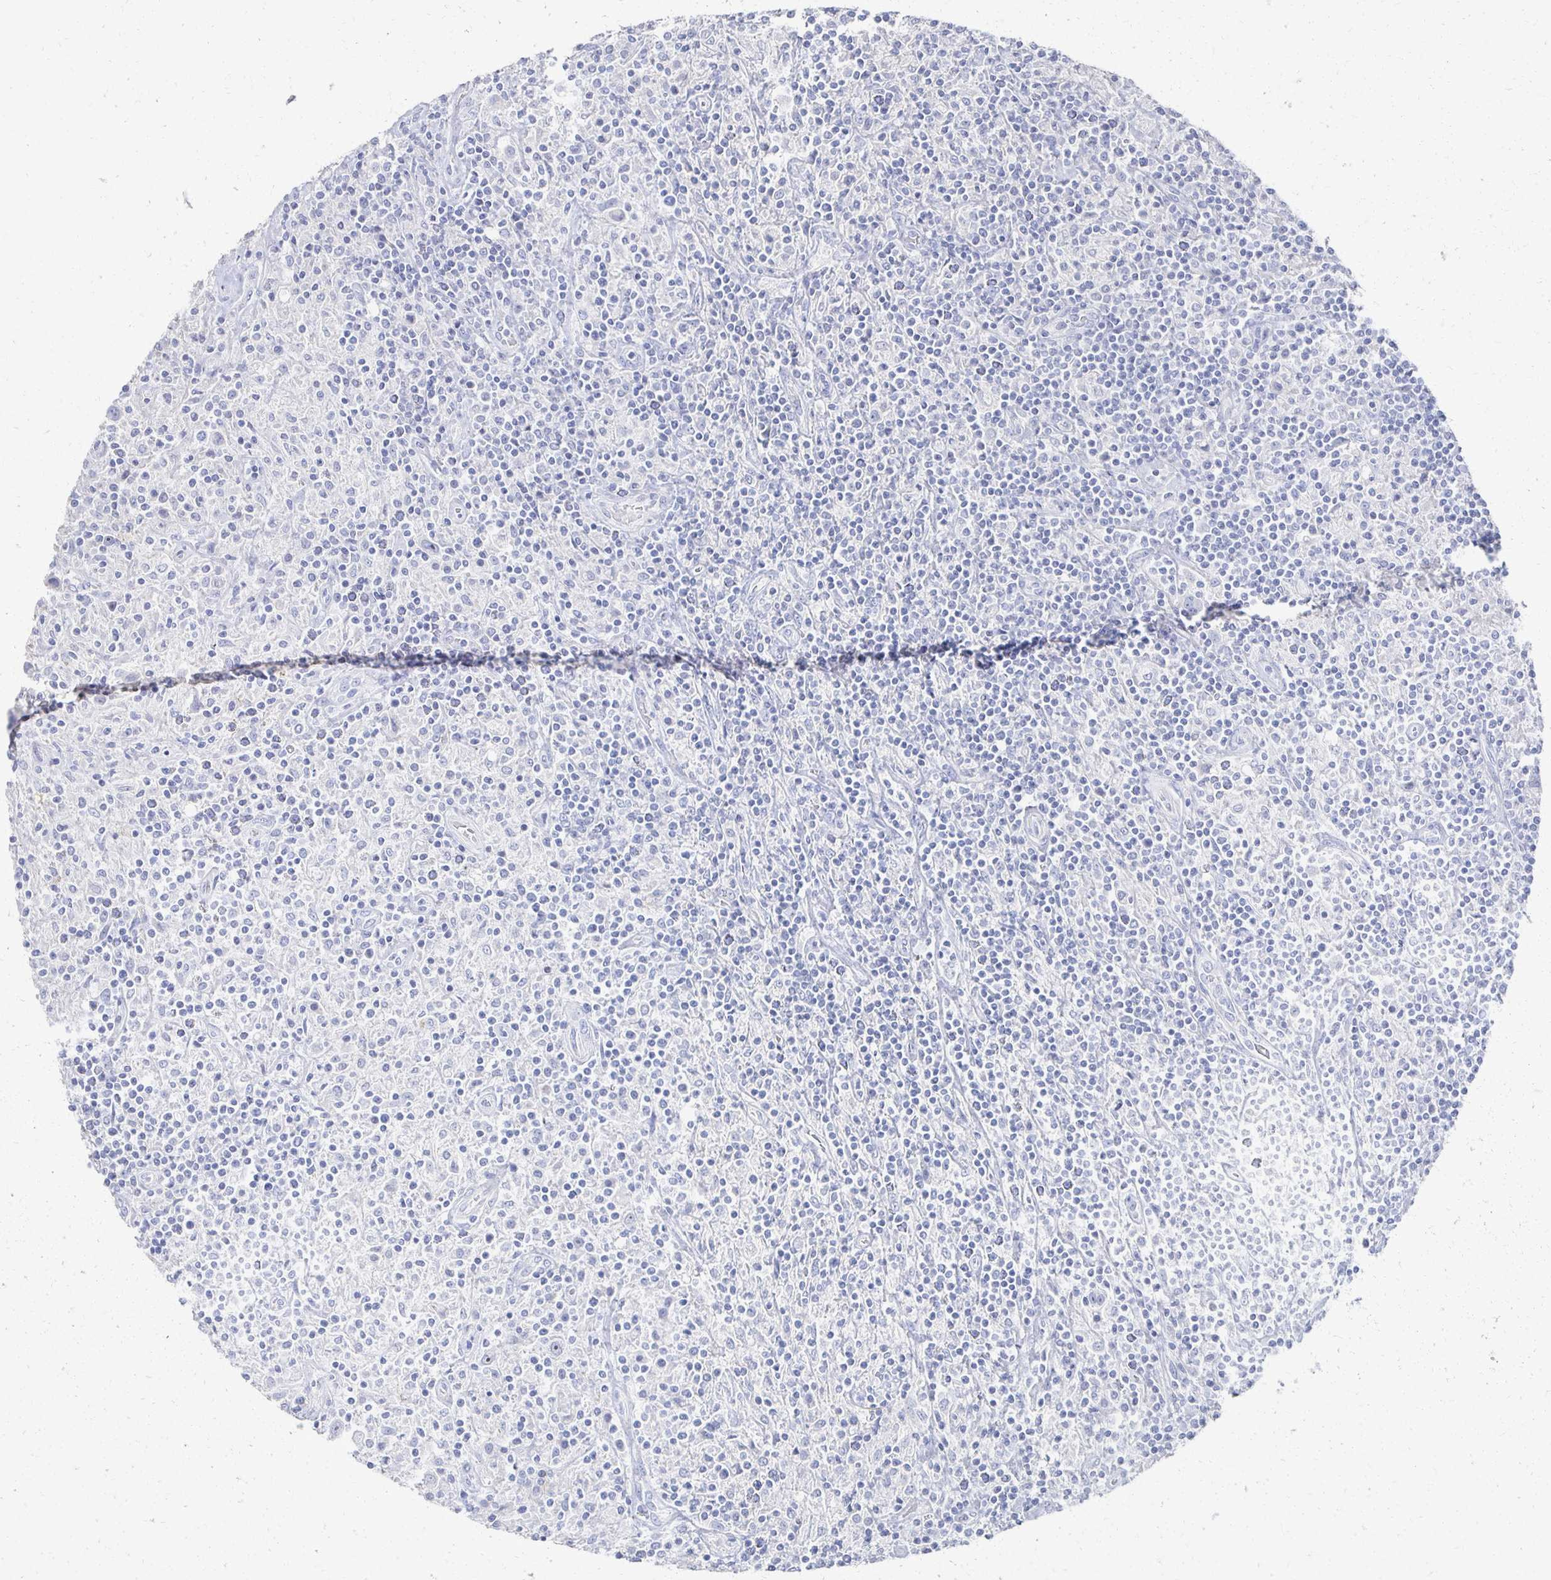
{"staining": {"intensity": "negative", "quantity": "none", "location": "none"}, "tissue": "lymphoma", "cell_type": "Tumor cells", "image_type": "cancer", "snomed": [{"axis": "morphology", "description": "Hodgkin's disease, NOS"}, {"axis": "topography", "description": "Lymph node"}], "caption": "Immunohistochemical staining of human lymphoma shows no significant expression in tumor cells.", "gene": "PRR20A", "patient": {"sex": "male", "age": 70}}